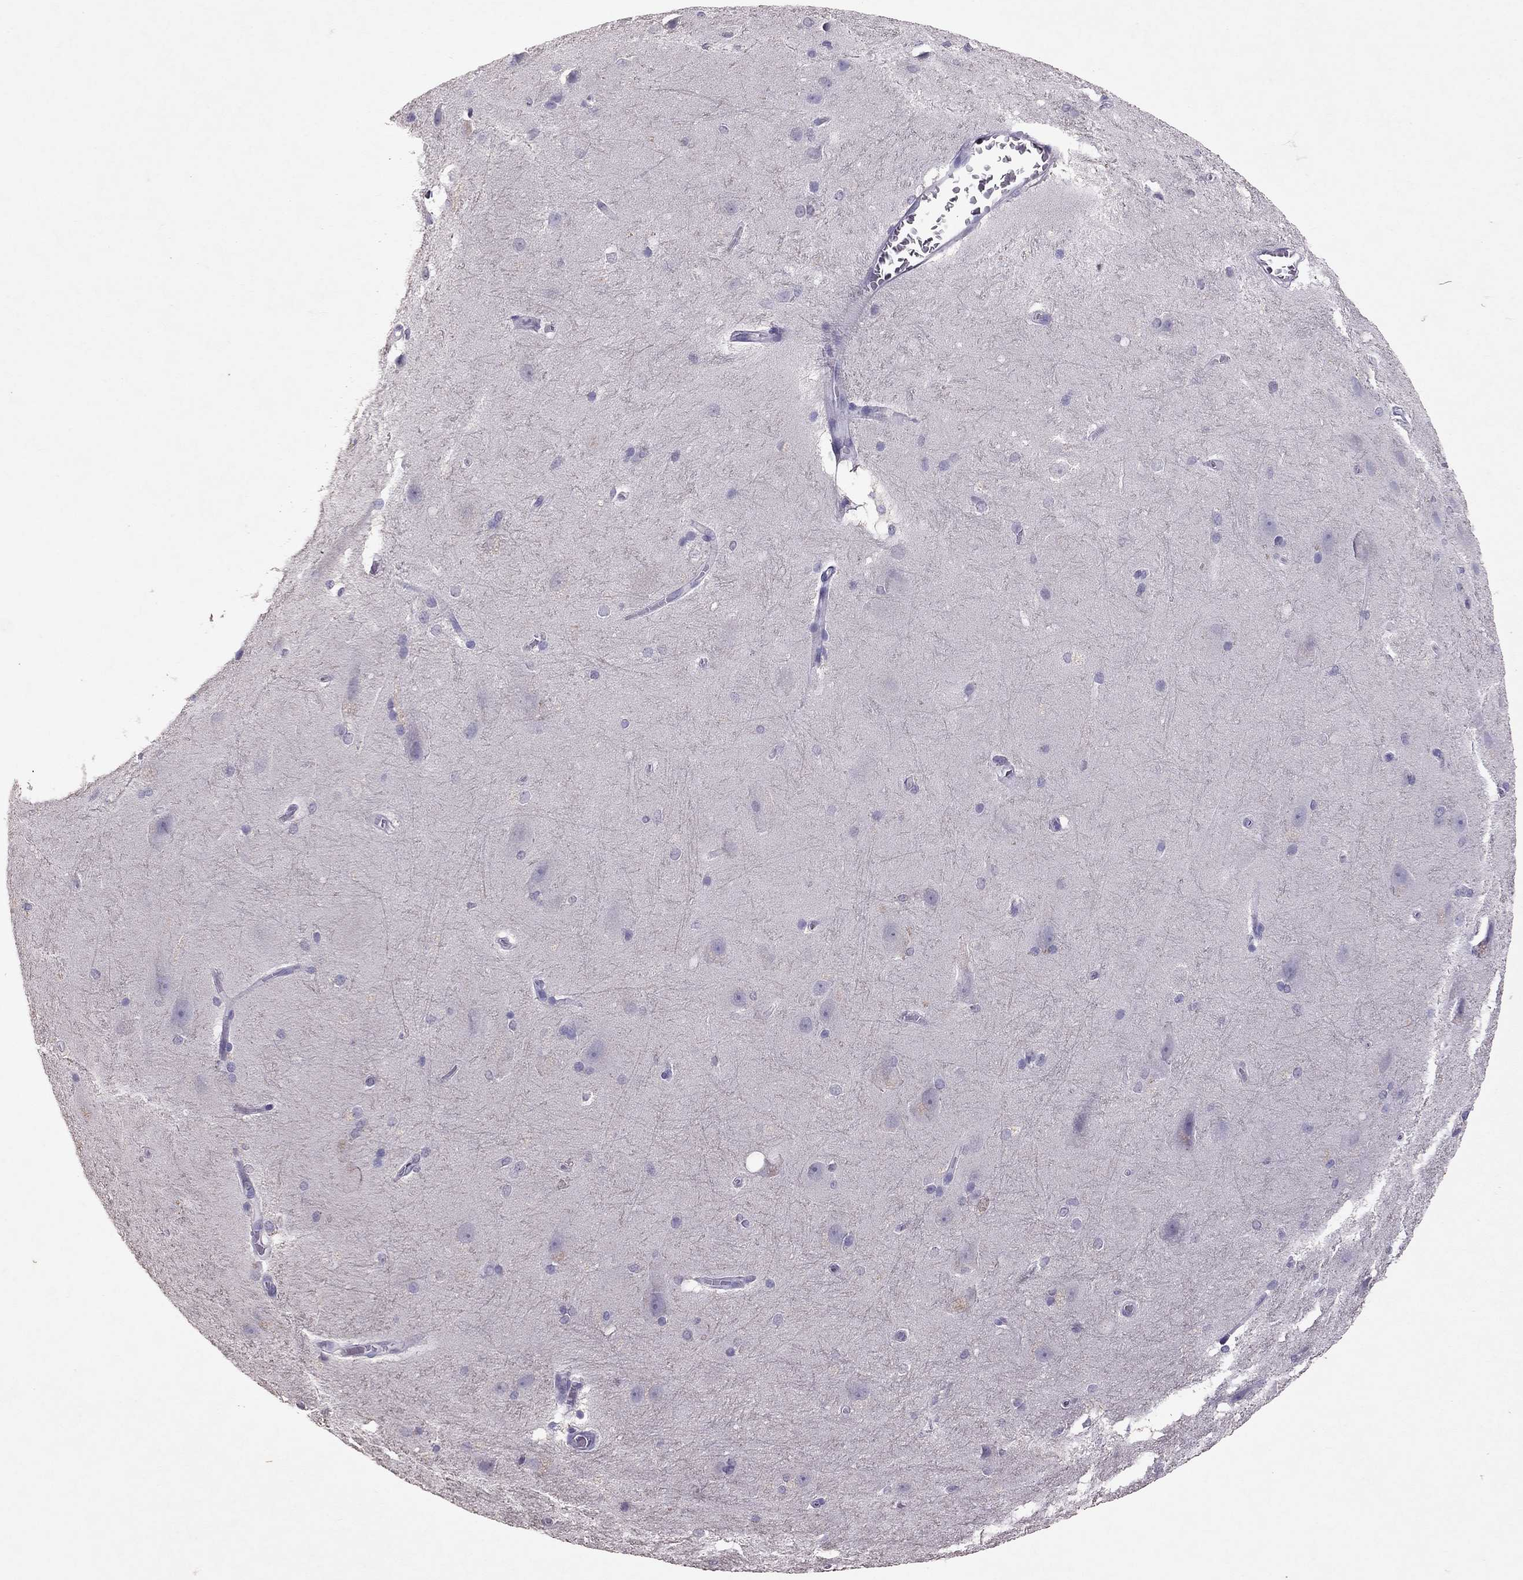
{"staining": {"intensity": "negative", "quantity": "none", "location": "none"}, "tissue": "hippocampus", "cell_type": "Glial cells", "image_type": "normal", "snomed": [{"axis": "morphology", "description": "Normal tissue, NOS"}, {"axis": "topography", "description": "Cerebral cortex"}, {"axis": "topography", "description": "Hippocampus"}], "caption": "Immunohistochemistry of benign human hippocampus reveals no expression in glial cells. The staining is performed using DAB (3,3'-diaminobenzidine) brown chromogen with nuclei counter-stained in using hematoxylin.", "gene": "PSMB11", "patient": {"sex": "female", "age": 19}}